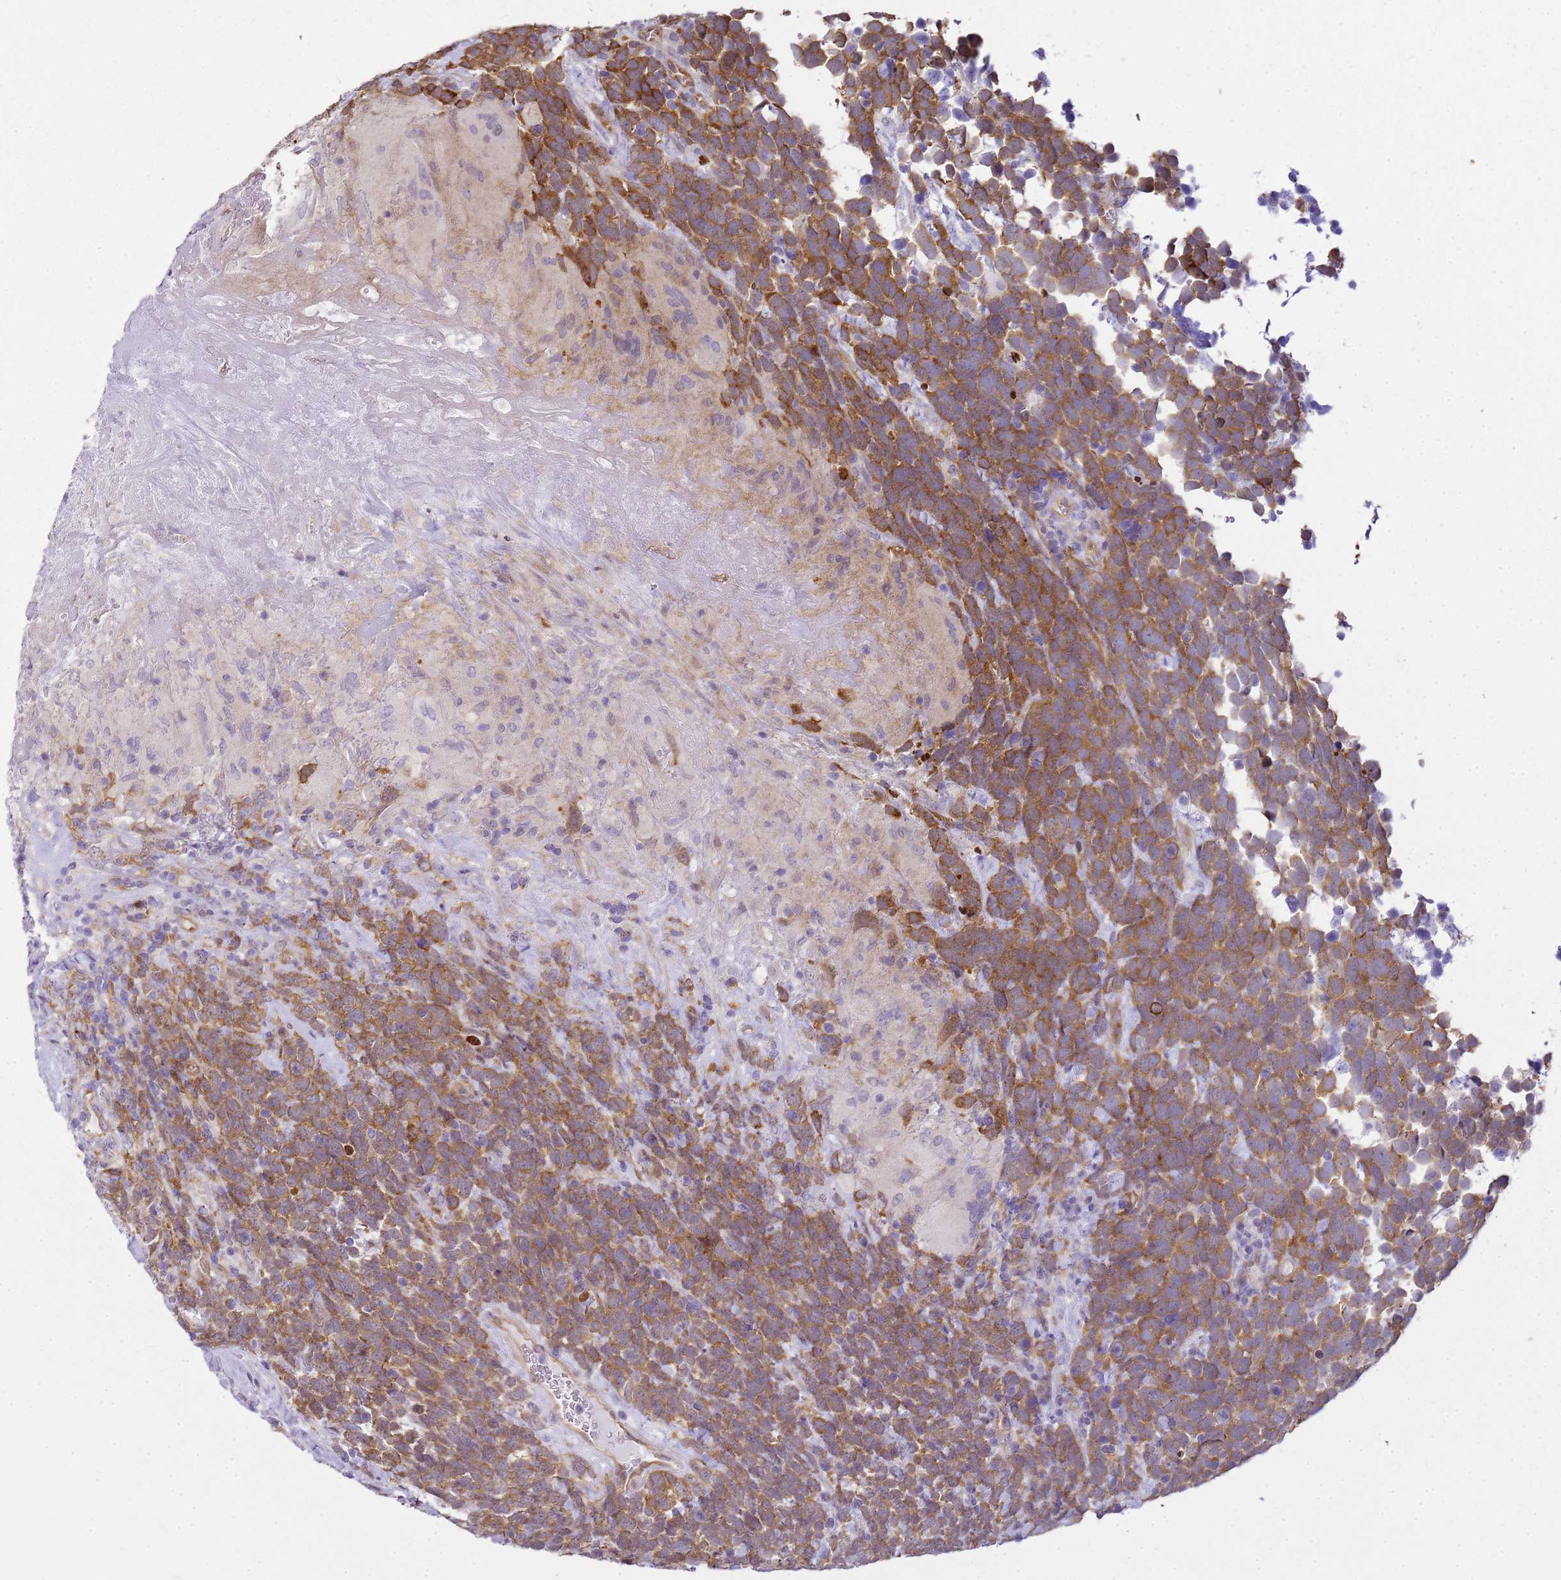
{"staining": {"intensity": "moderate", "quantity": ">75%", "location": "cytoplasmic/membranous"}, "tissue": "urothelial cancer", "cell_type": "Tumor cells", "image_type": "cancer", "snomed": [{"axis": "morphology", "description": "Urothelial carcinoma, High grade"}, {"axis": "topography", "description": "Urinary bladder"}], "caption": "A photomicrograph of human urothelial cancer stained for a protein exhibits moderate cytoplasmic/membranous brown staining in tumor cells.", "gene": "YWHAE", "patient": {"sex": "female", "age": 82}}